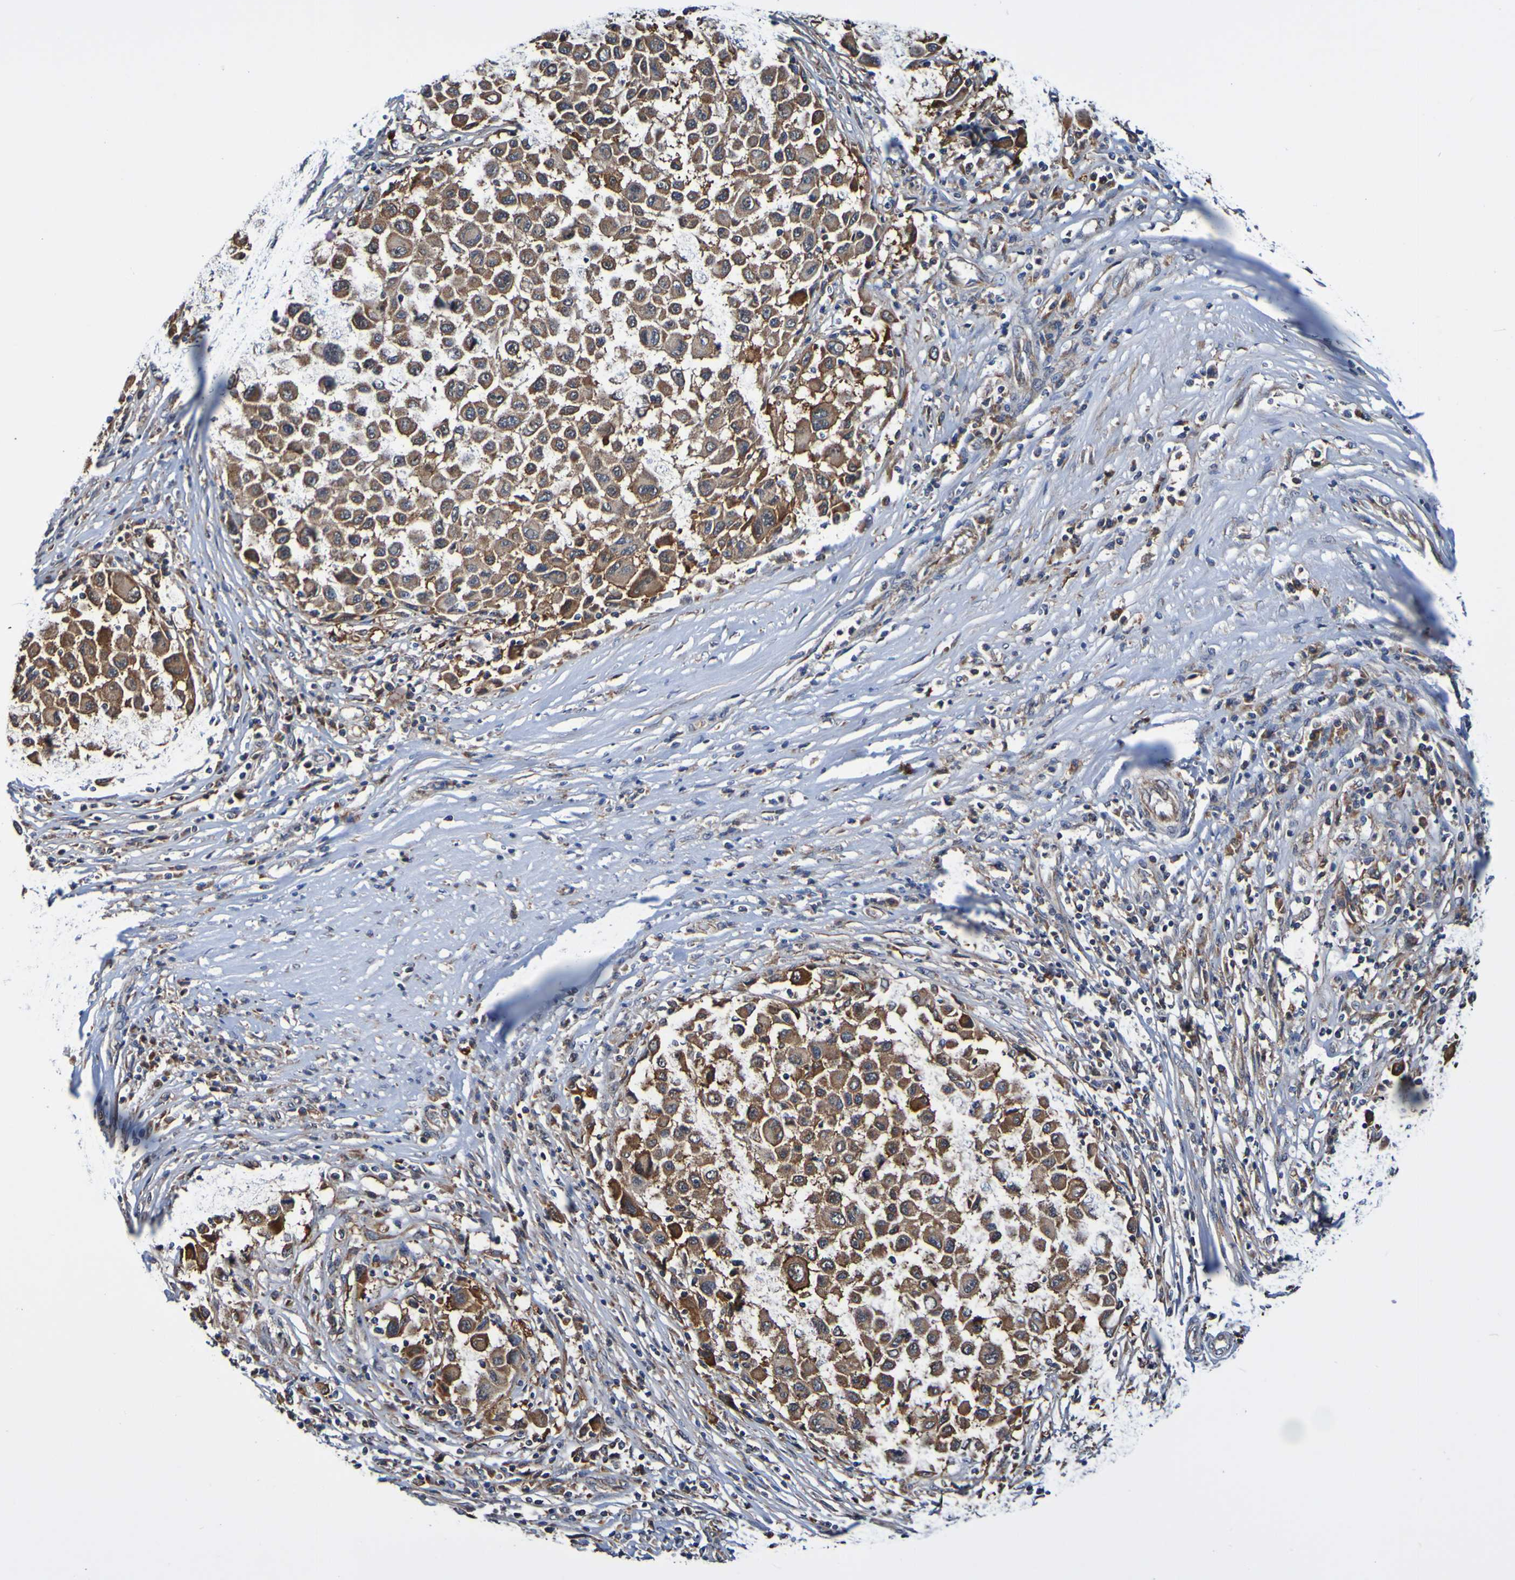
{"staining": {"intensity": "moderate", "quantity": ">75%", "location": "cytoplasmic/membranous"}, "tissue": "melanoma", "cell_type": "Tumor cells", "image_type": "cancer", "snomed": [{"axis": "morphology", "description": "Malignant melanoma, Metastatic site"}, {"axis": "topography", "description": "Lymph node"}], "caption": "DAB immunohistochemical staining of human malignant melanoma (metastatic site) displays moderate cytoplasmic/membranous protein staining in about >75% of tumor cells.", "gene": "AXIN1", "patient": {"sex": "male", "age": 61}}